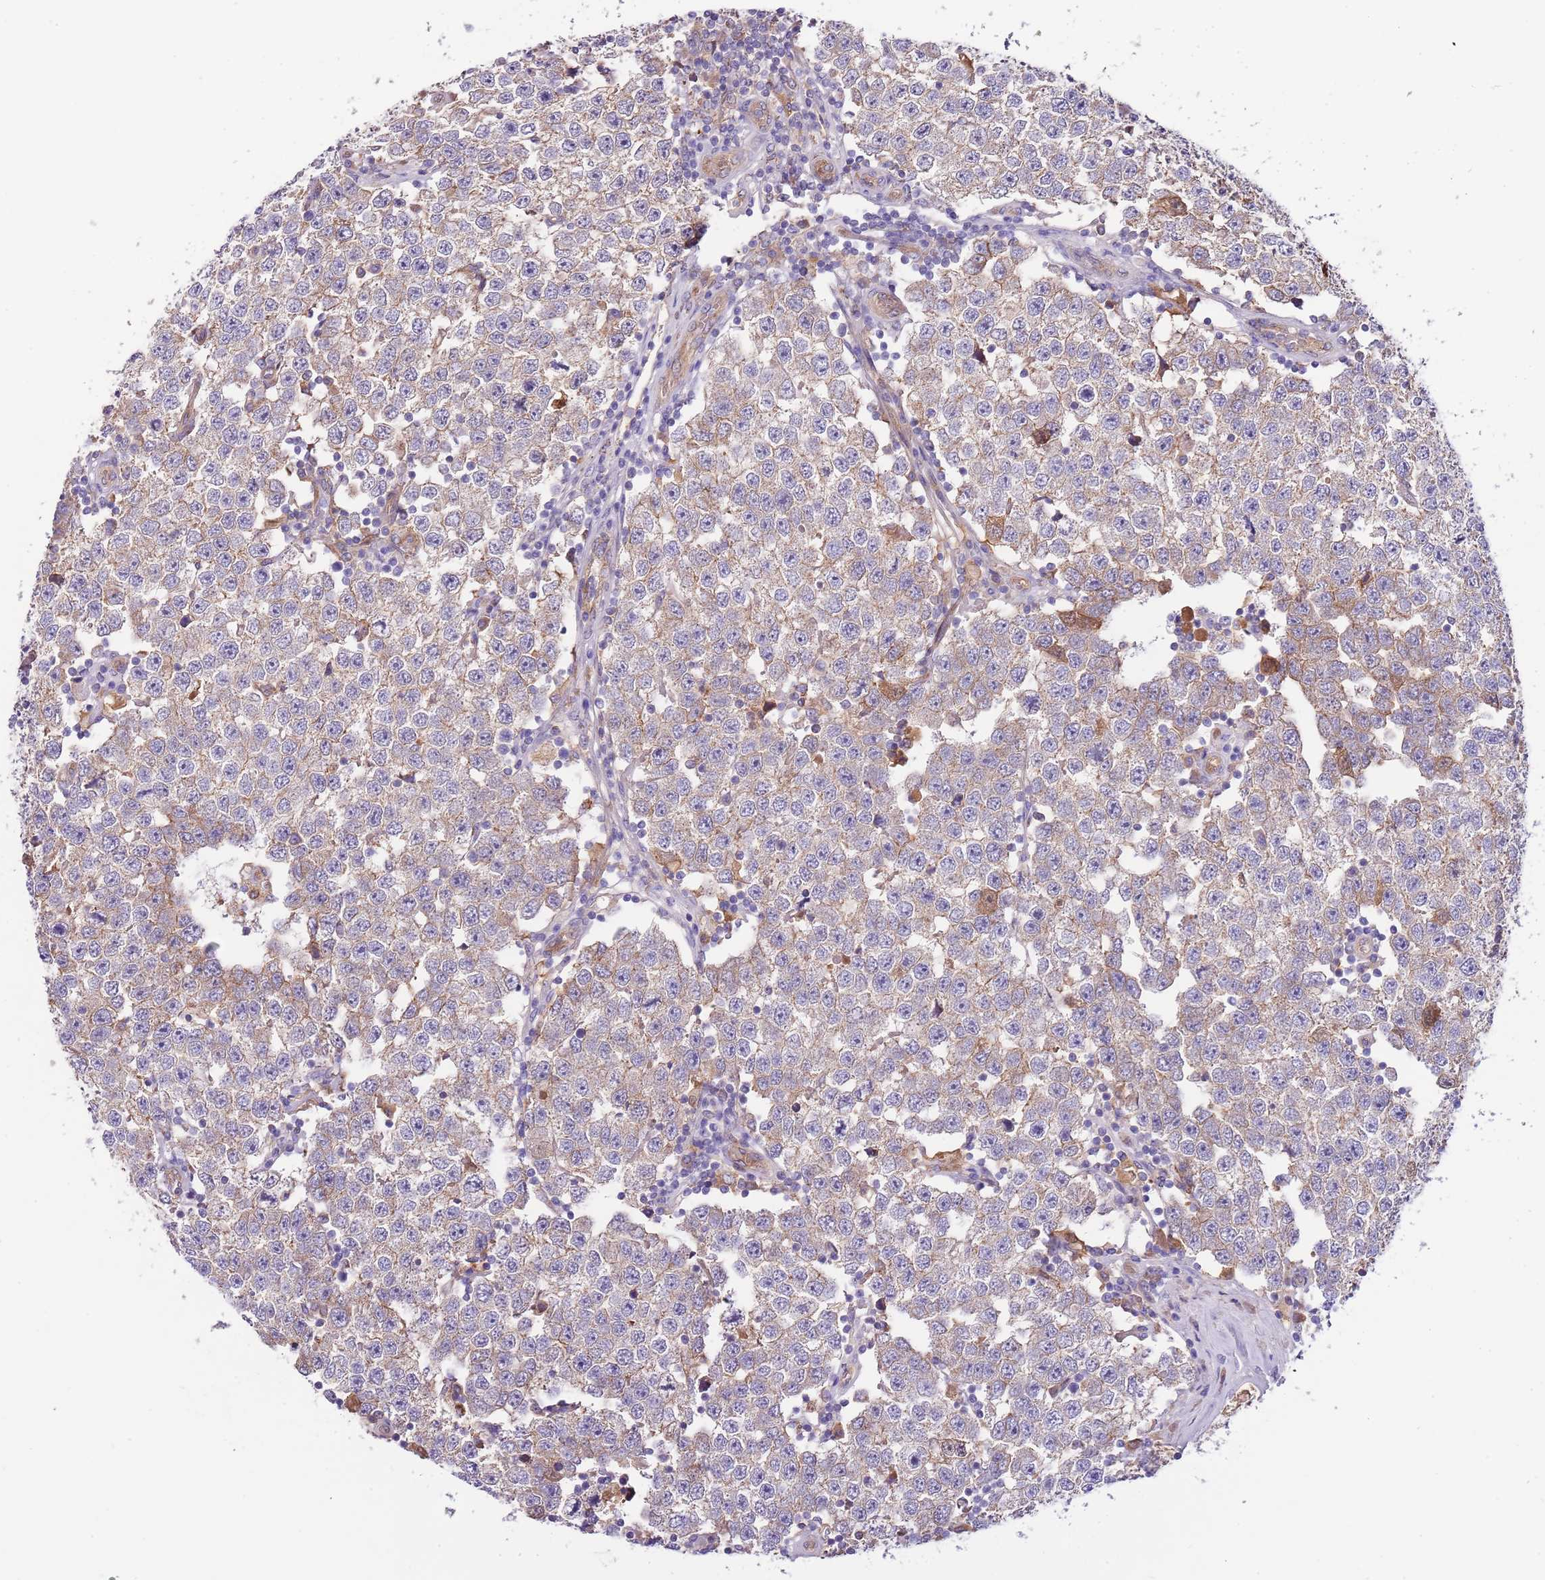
{"staining": {"intensity": "weak", "quantity": "25%-75%", "location": "cytoplasmic/membranous"}, "tissue": "testis cancer", "cell_type": "Tumor cells", "image_type": "cancer", "snomed": [{"axis": "morphology", "description": "Seminoma, NOS"}, {"axis": "topography", "description": "Testis"}], "caption": "DAB (3,3'-diaminobenzidine) immunohistochemical staining of seminoma (testis) exhibits weak cytoplasmic/membranous protein positivity in about 25%-75% of tumor cells.", "gene": "DOCK6", "patient": {"sex": "male", "age": 34}}